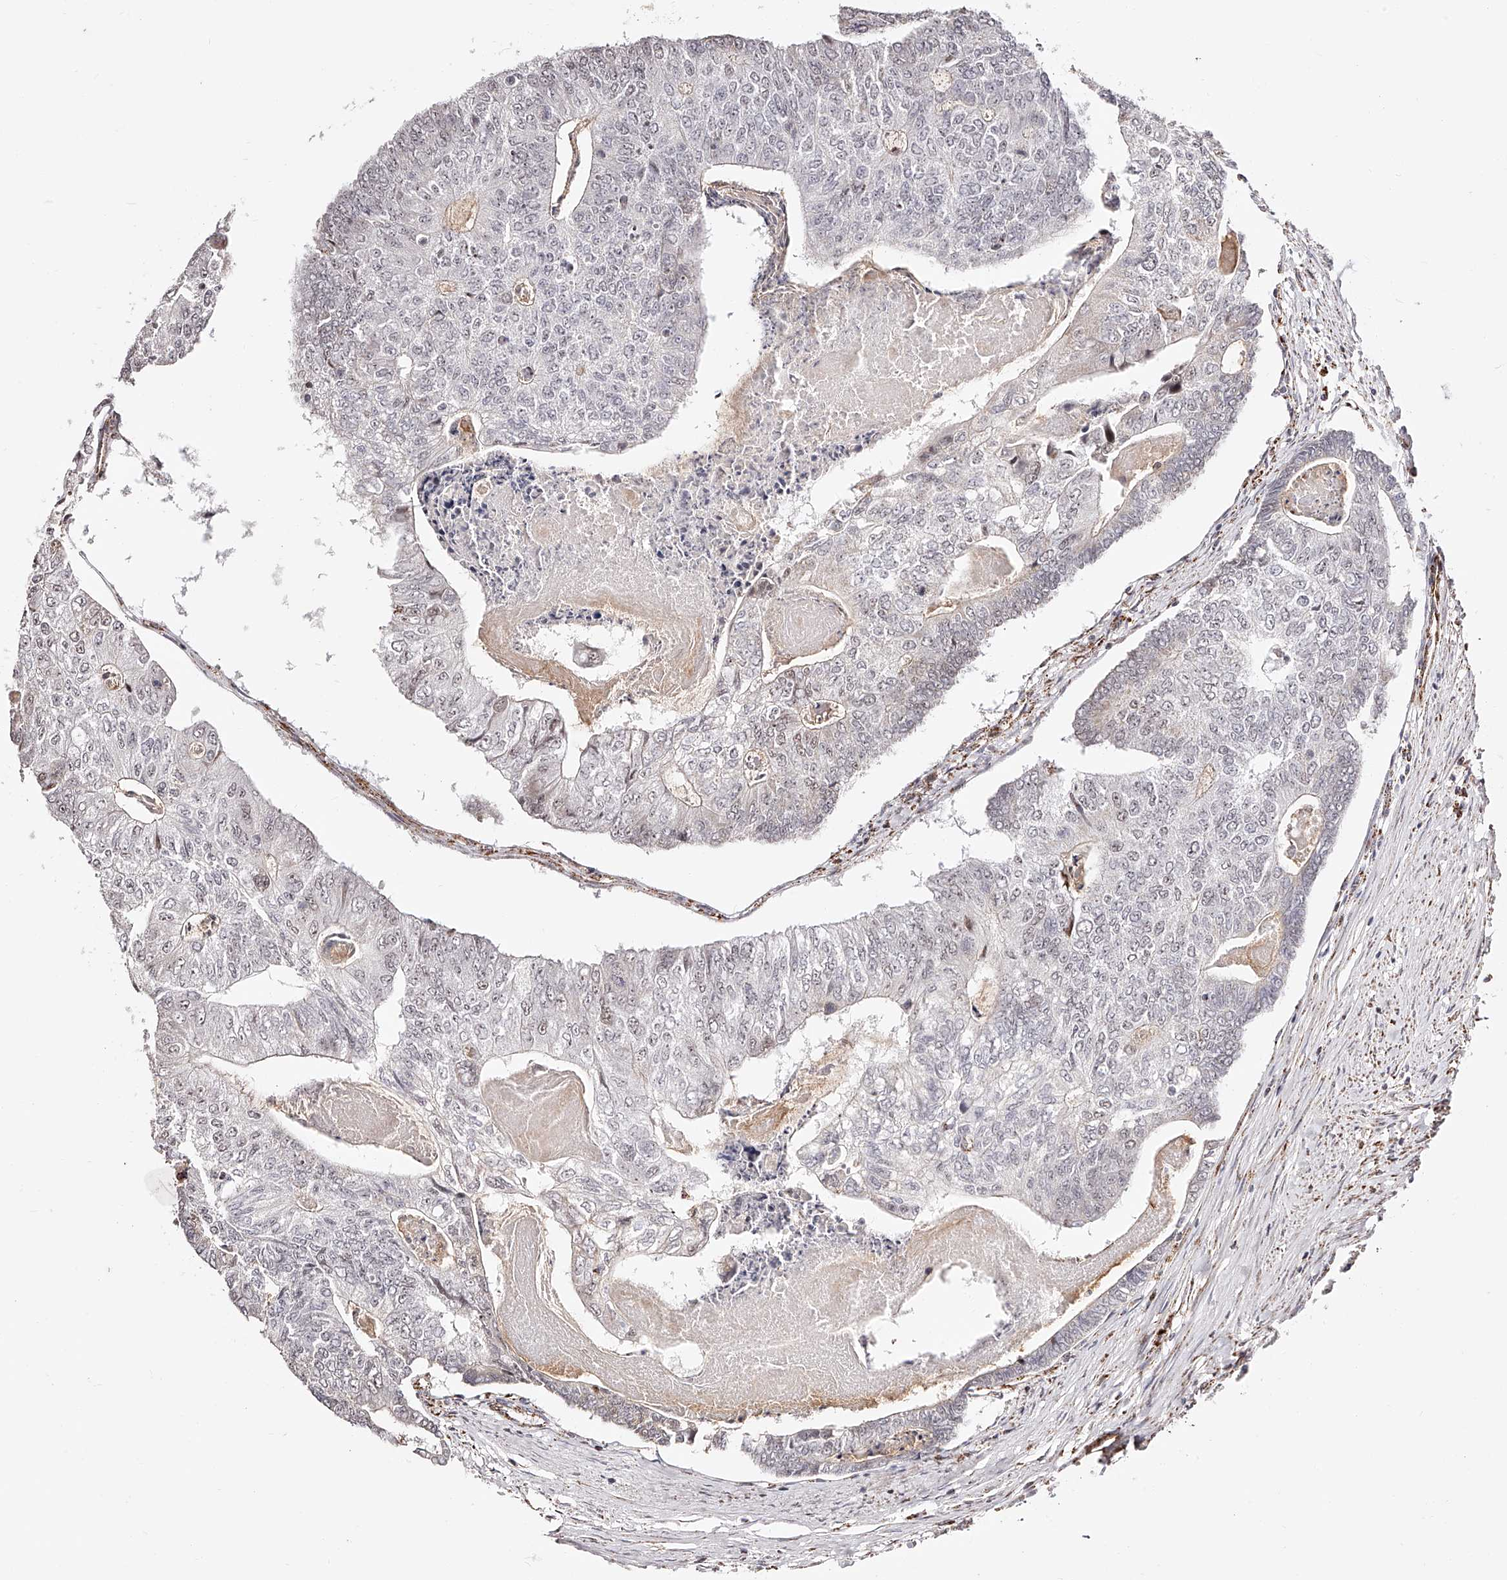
{"staining": {"intensity": "negative", "quantity": "none", "location": "none"}, "tissue": "colorectal cancer", "cell_type": "Tumor cells", "image_type": "cancer", "snomed": [{"axis": "morphology", "description": "Adenocarcinoma, NOS"}, {"axis": "topography", "description": "Colon"}], "caption": "Protein analysis of colorectal adenocarcinoma reveals no significant staining in tumor cells.", "gene": "NDUFV3", "patient": {"sex": "female", "age": 67}}